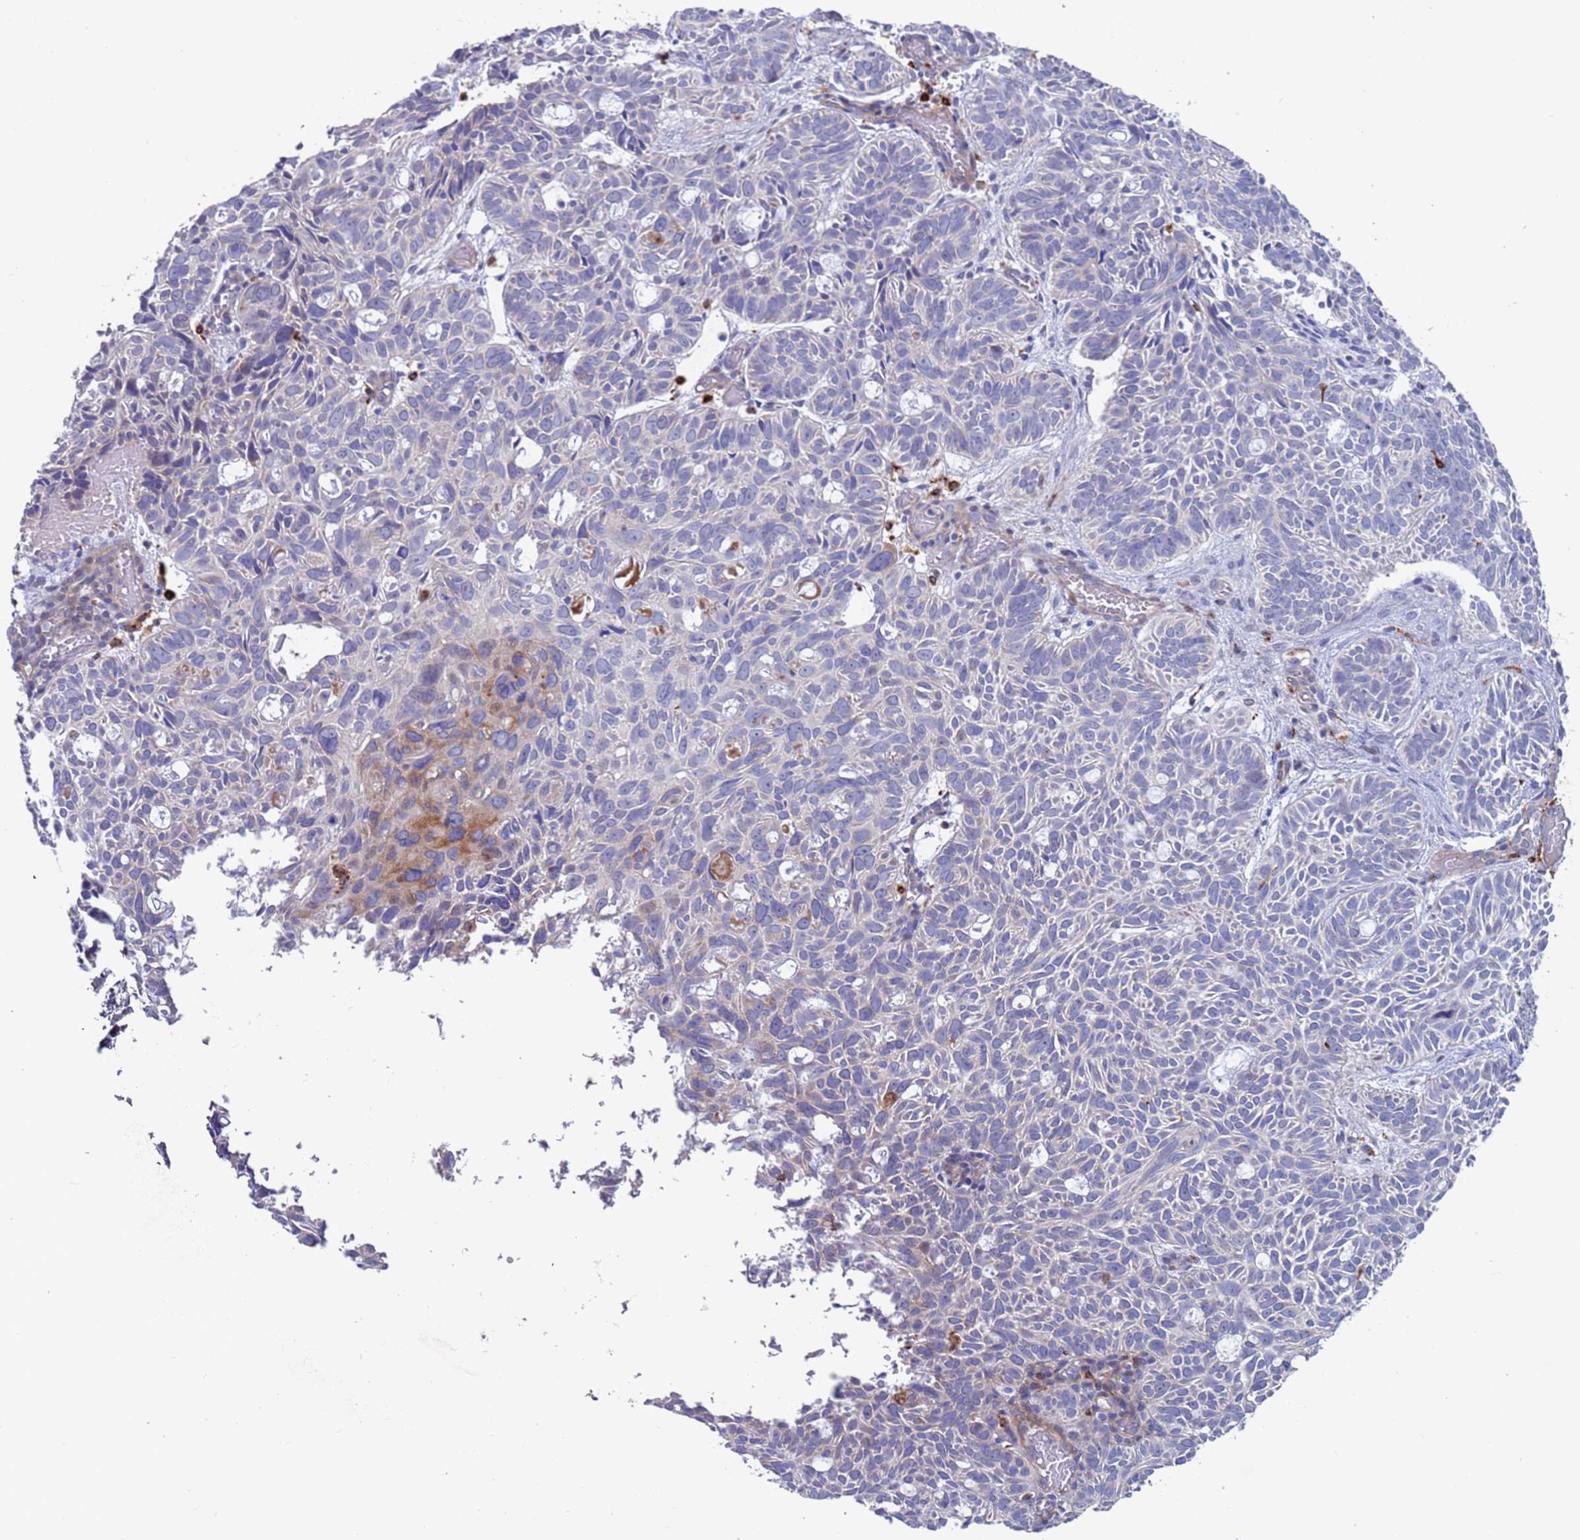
{"staining": {"intensity": "negative", "quantity": "none", "location": "none"}, "tissue": "skin cancer", "cell_type": "Tumor cells", "image_type": "cancer", "snomed": [{"axis": "morphology", "description": "Basal cell carcinoma"}, {"axis": "topography", "description": "Skin"}], "caption": "Immunohistochemical staining of skin basal cell carcinoma exhibits no significant staining in tumor cells. Brightfield microscopy of immunohistochemistry (IHC) stained with DAB (3,3'-diaminobenzidine) (brown) and hematoxylin (blue), captured at high magnification.", "gene": "GREB1L", "patient": {"sex": "male", "age": 69}}